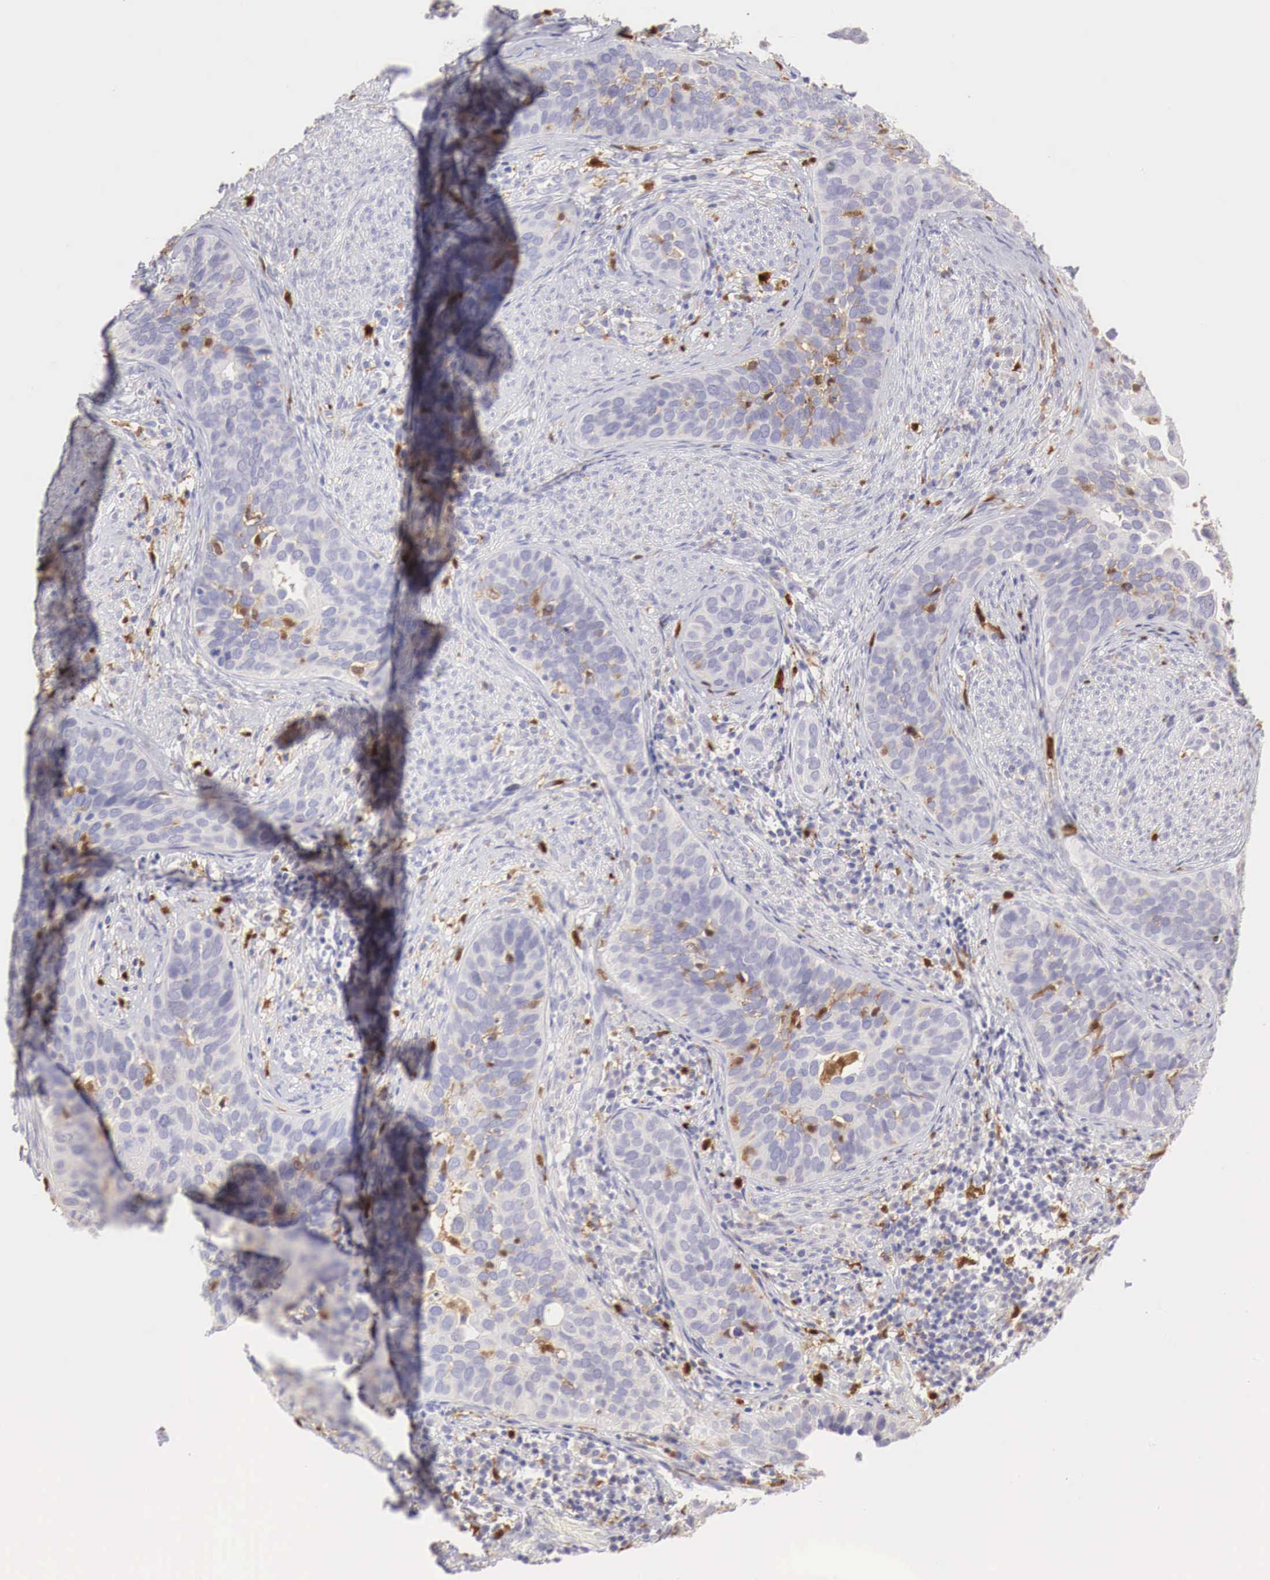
{"staining": {"intensity": "moderate", "quantity": "25%-75%", "location": "cytoplasmic/membranous"}, "tissue": "cervical cancer", "cell_type": "Tumor cells", "image_type": "cancer", "snomed": [{"axis": "morphology", "description": "Squamous cell carcinoma, NOS"}, {"axis": "topography", "description": "Cervix"}], "caption": "A brown stain shows moderate cytoplasmic/membranous positivity of a protein in human cervical squamous cell carcinoma tumor cells. Nuclei are stained in blue.", "gene": "RENBP", "patient": {"sex": "female", "age": 31}}